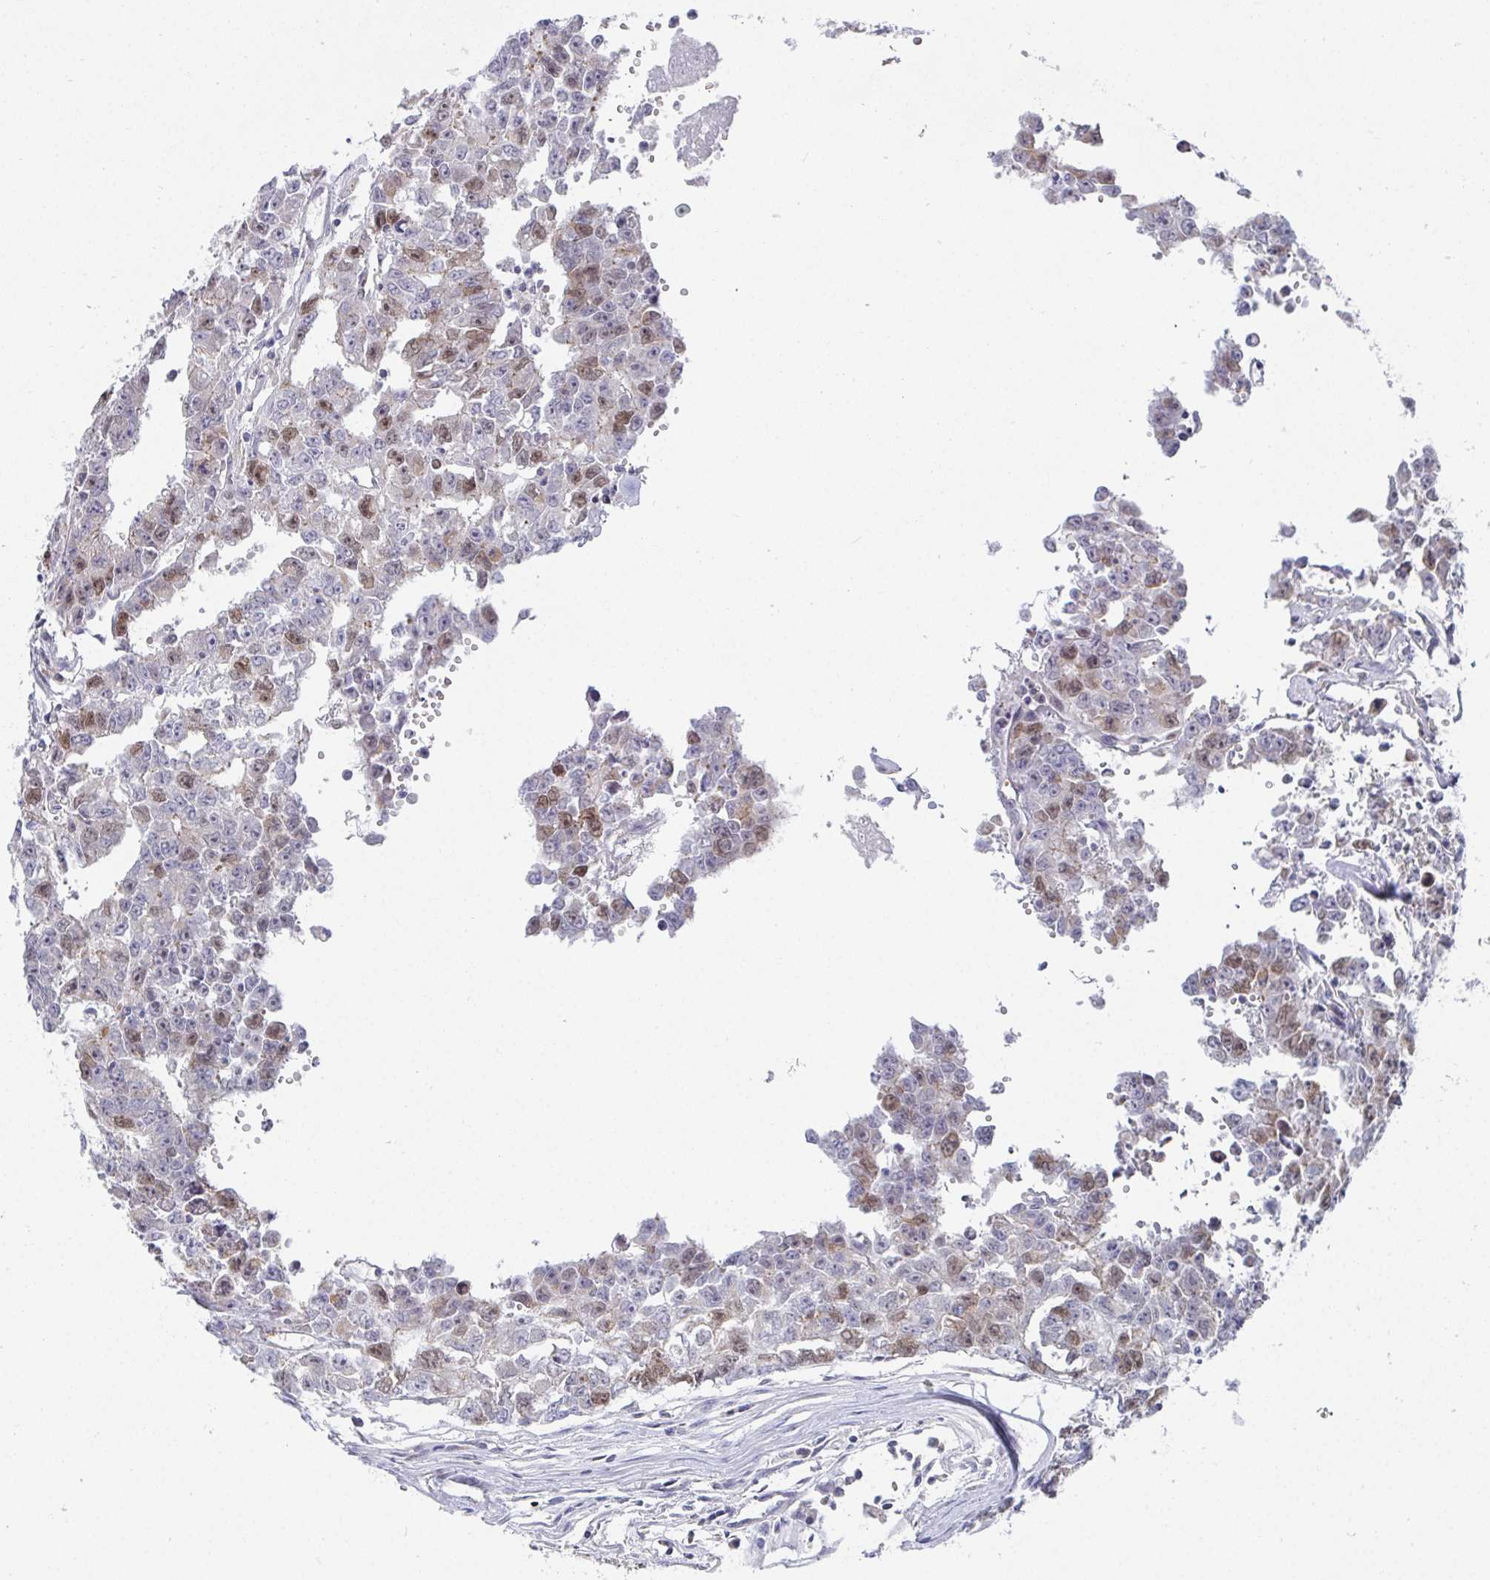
{"staining": {"intensity": "weak", "quantity": "25%-75%", "location": "nuclear"}, "tissue": "testis cancer", "cell_type": "Tumor cells", "image_type": "cancer", "snomed": [{"axis": "morphology", "description": "Carcinoma, Embryonal, NOS"}, {"axis": "morphology", "description": "Teratoma, malignant, NOS"}, {"axis": "topography", "description": "Testis"}], "caption": "Immunohistochemical staining of human testis cancer demonstrates low levels of weak nuclear protein staining in about 25%-75% of tumor cells.", "gene": "ATP5F1C", "patient": {"sex": "male", "age": 24}}